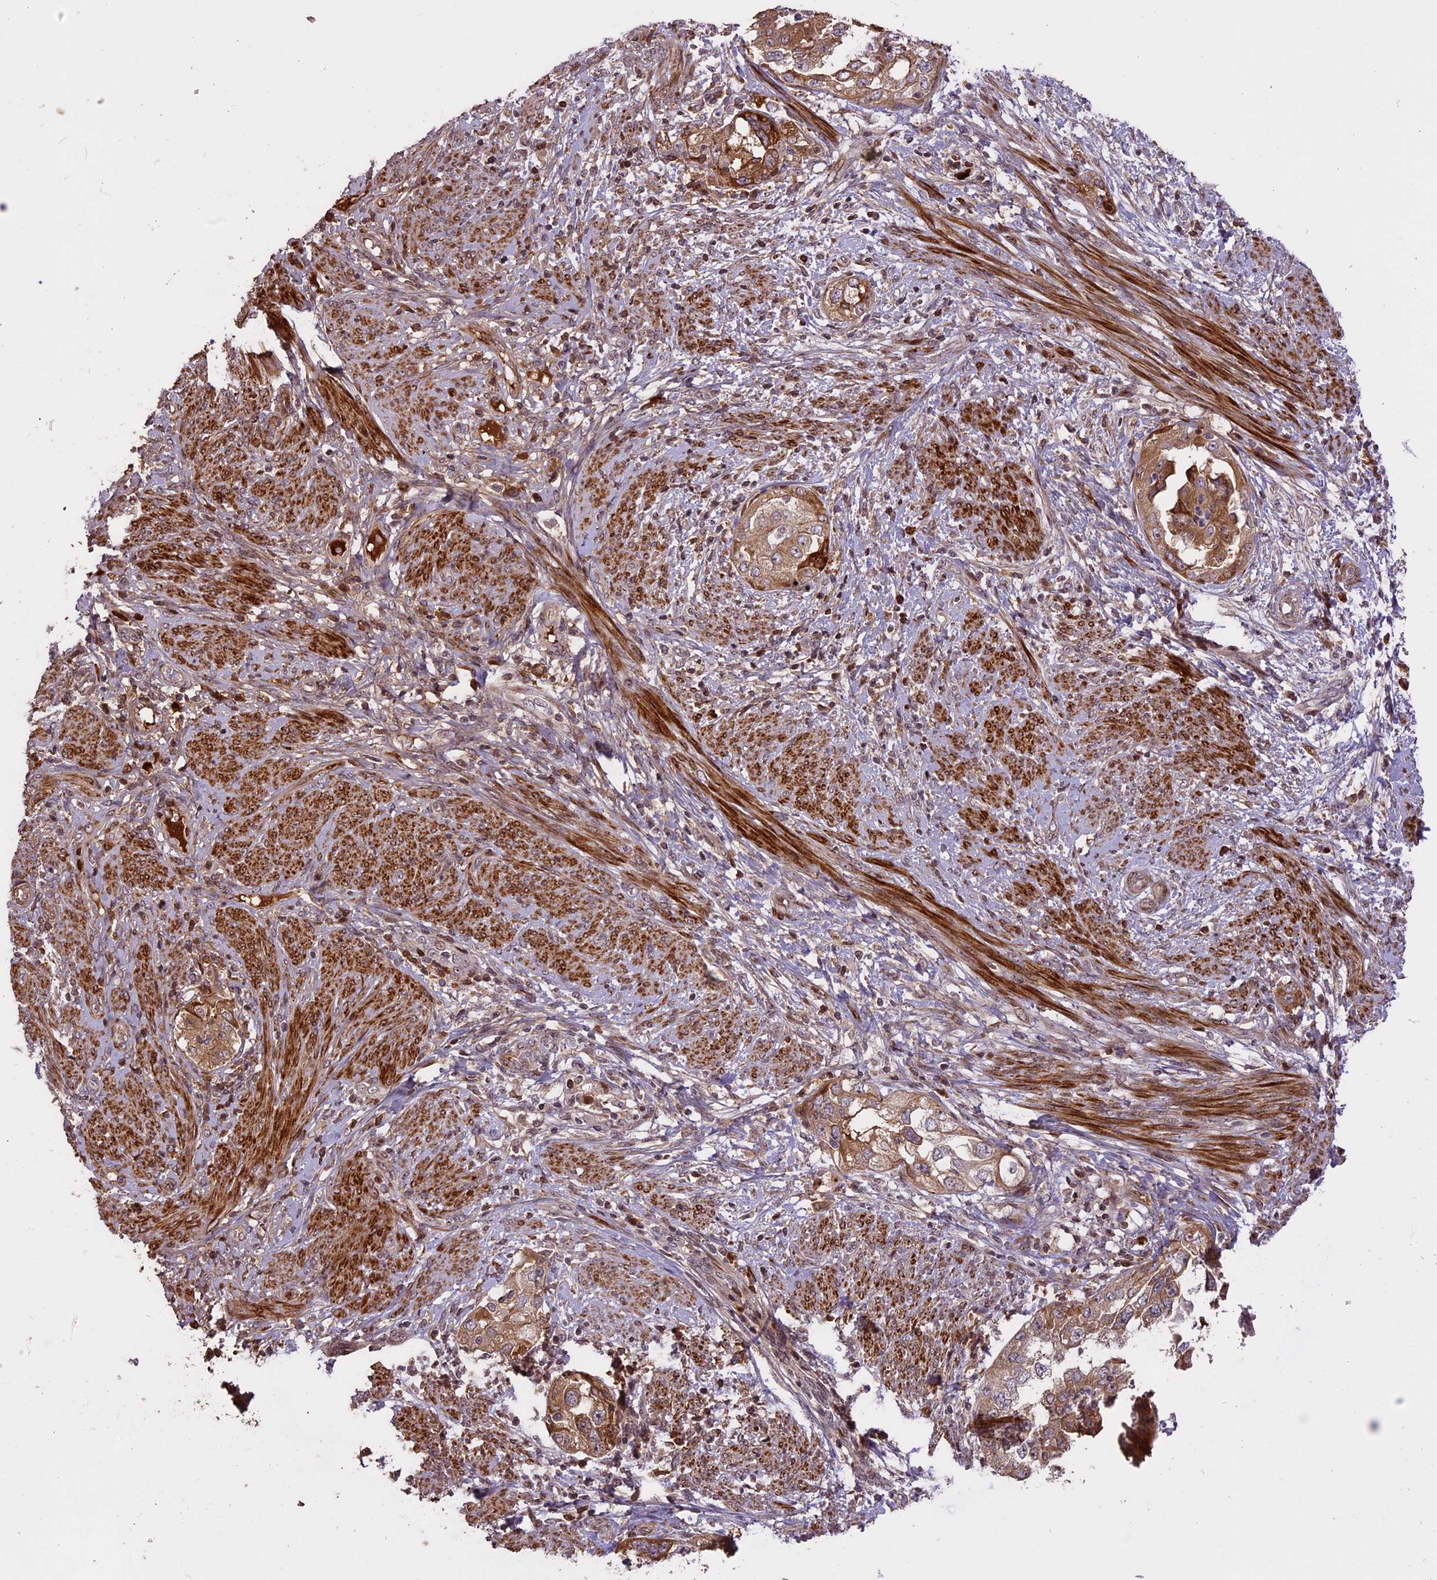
{"staining": {"intensity": "moderate", "quantity": ">75%", "location": "cytoplasmic/membranous"}, "tissue": "endometrial cancer", "cell_type": "Tumor cells", "image_type": "cancer", "snomed": [{"axis": "morphology", "description": "Adenocarcinoma, NOS"}, {"axis": "topography", "description": "Endometrium"}], "caption": "A brown stain highlights moderate cytoplasmic/membranous positivity of a protein in human endometrial adenocarcinoma tumor cells. The protein of interest is shown in brown color, while the nuclei are stained blue.", "gene": "ENHO", "patient": {"sex": "female", "age": 85}}